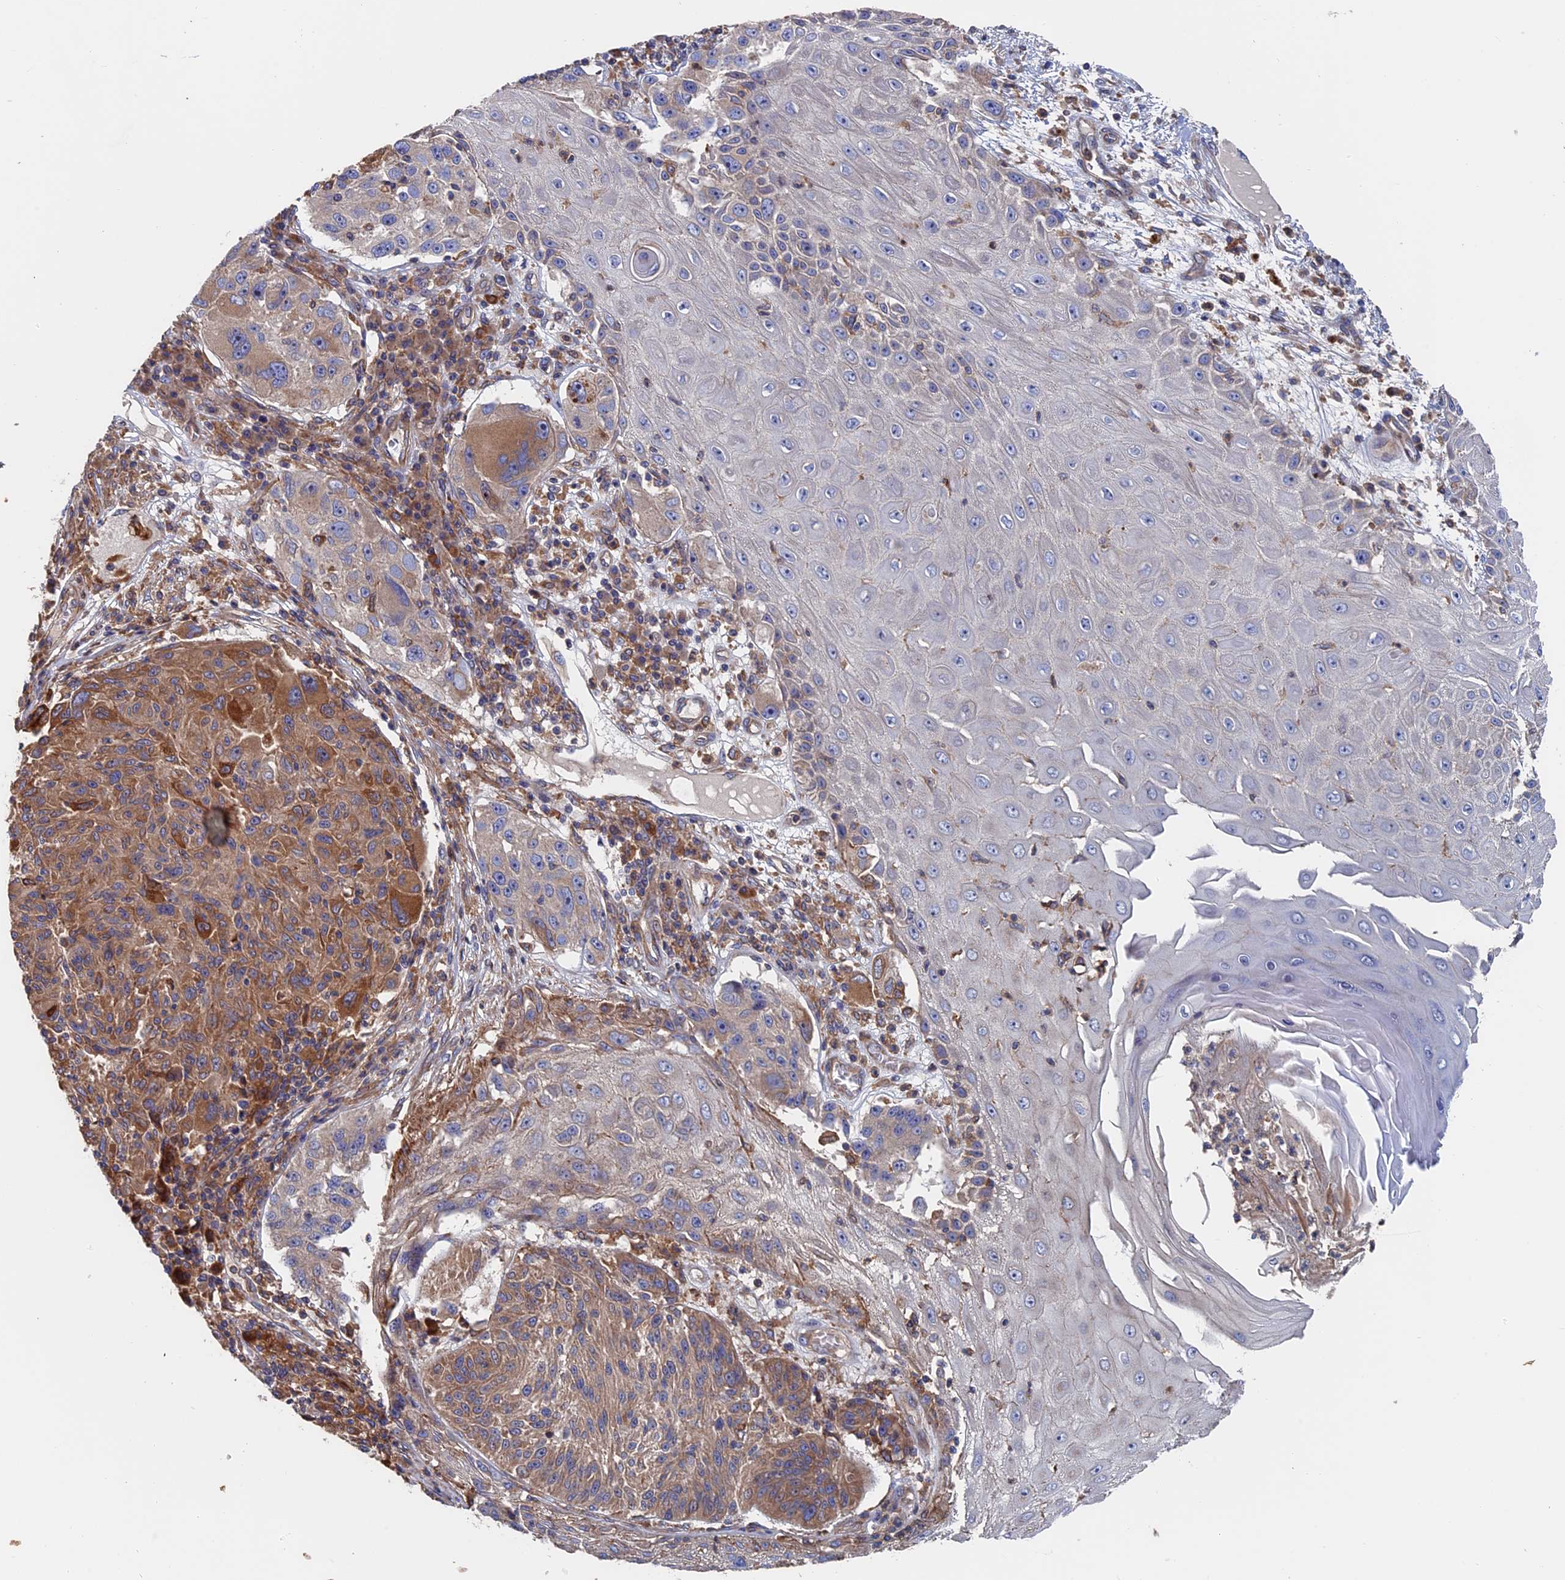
{"staining": {"intensity": "moderate", "quantity": ">75%", "location": "cytoplasmic/membranous"}, "tissue": "melanoma", "cell_type": "Tumor cells", "image_type": "cancer", "snomed": [{"axis": "morphology", "description": "Malignant melanoma, NOS"}, {"axis": "topography", "description": "Skin"}], "caption": "This is an image of immunohistochemistry (IHC) staining of melanoma, which shows moderate staining in the cytoplasmic/membranous of tumor cells.", "gene": "DNAJC3", "patient": {"sex": "male", "age": 53}}